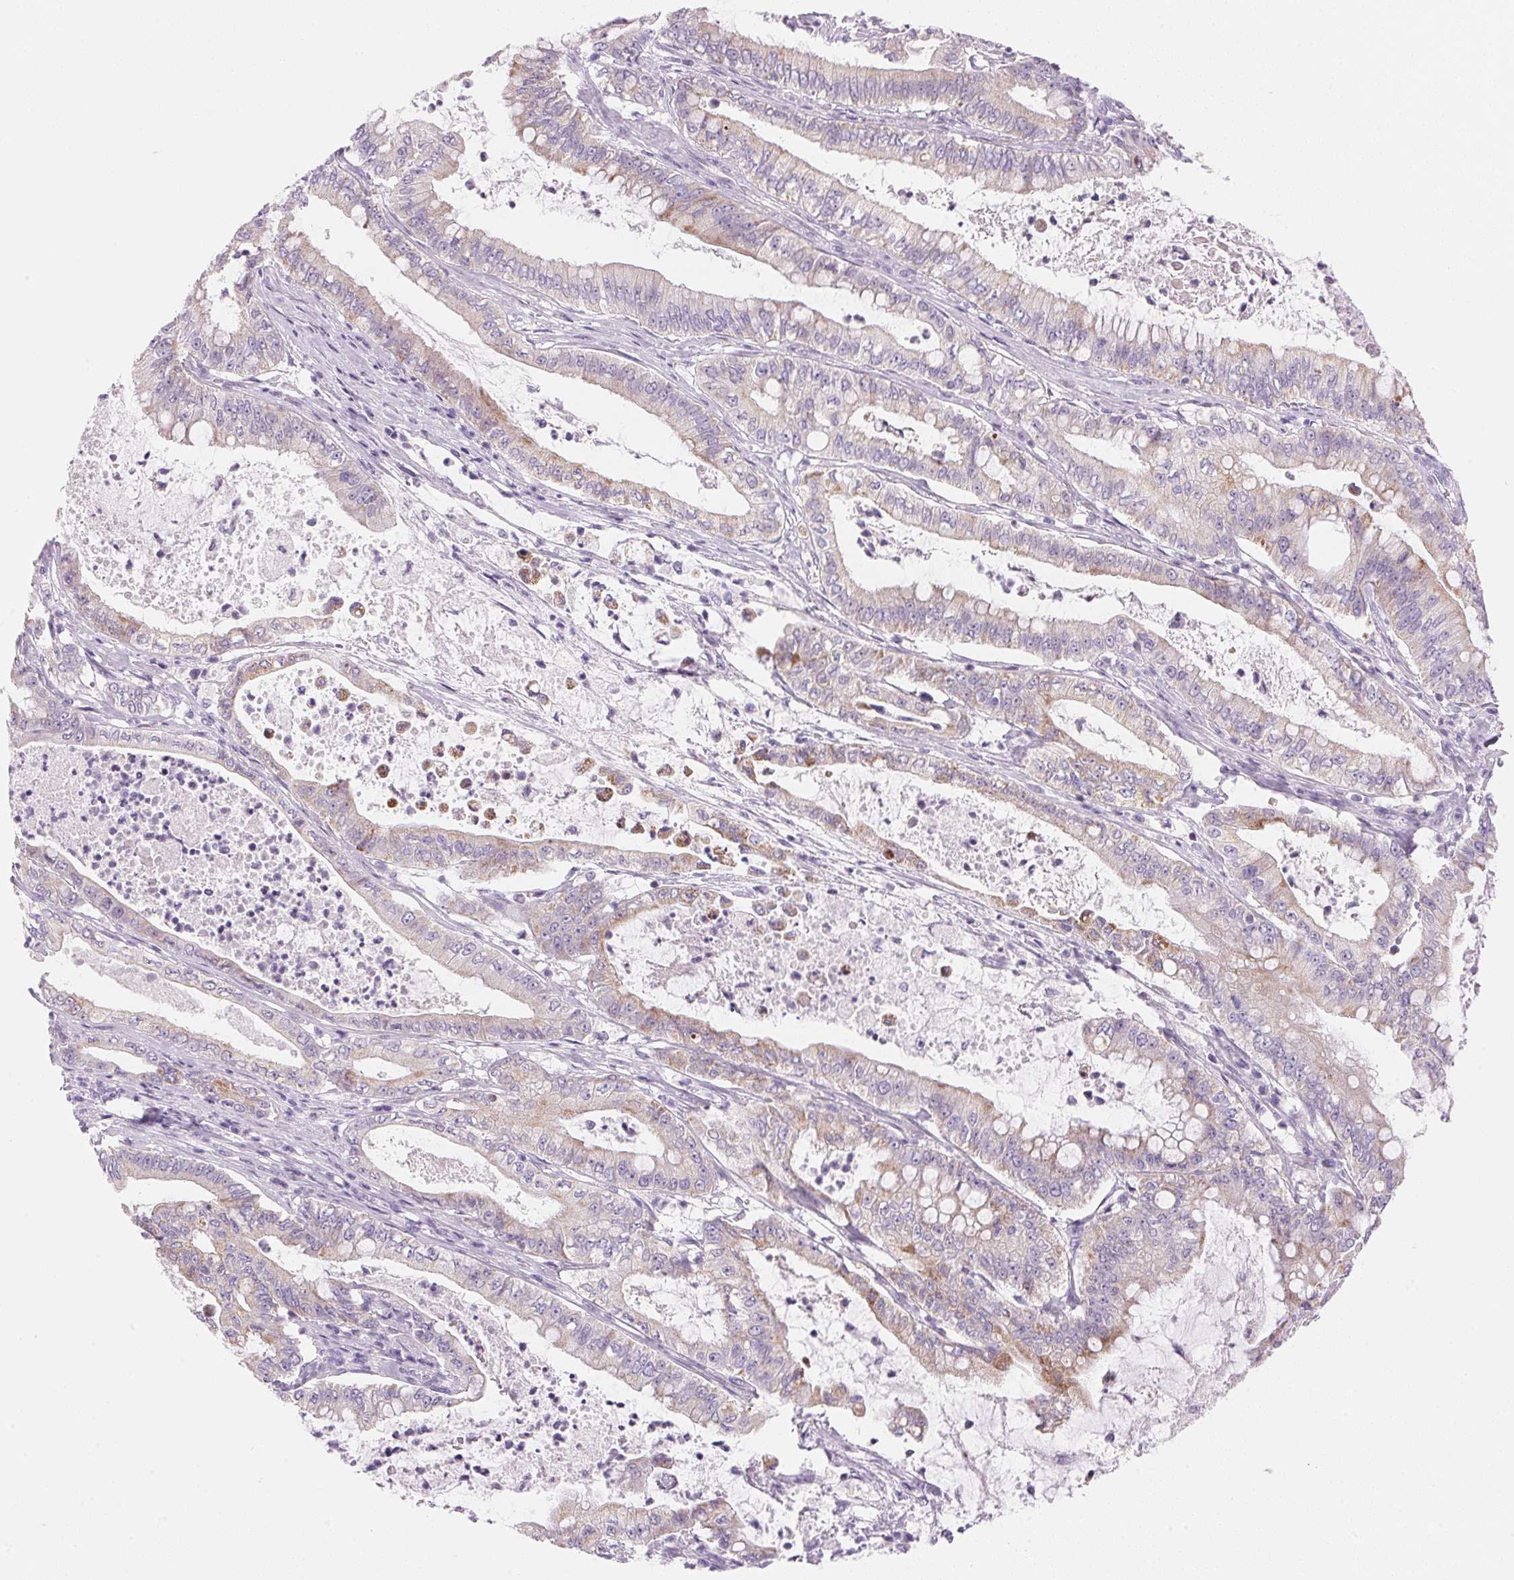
{"staining": {"intensity": "weak", "quantity": "25%-75%", "location": "cytoplasmic/membranous"}, "tissue": "pancreatic cancer", "cell_type": "Tumor cells", "image_type": "cancer", "snomed": [{"axis": "morphology", "description": "Adenocarcinoma, NOS"}, {"axis": "topography", "description": "Pancreas"}], "caption": "An IHC photomicrograph of neoplastic tissue is shown. Protein staining in brown highlights weak cytoplasmic/membranous positivity in pancreatic cancer (adenocarcinoma) within tumor cells.", "gene": "CYP11B1", "patient": {"sex": "male", "age": 71}}